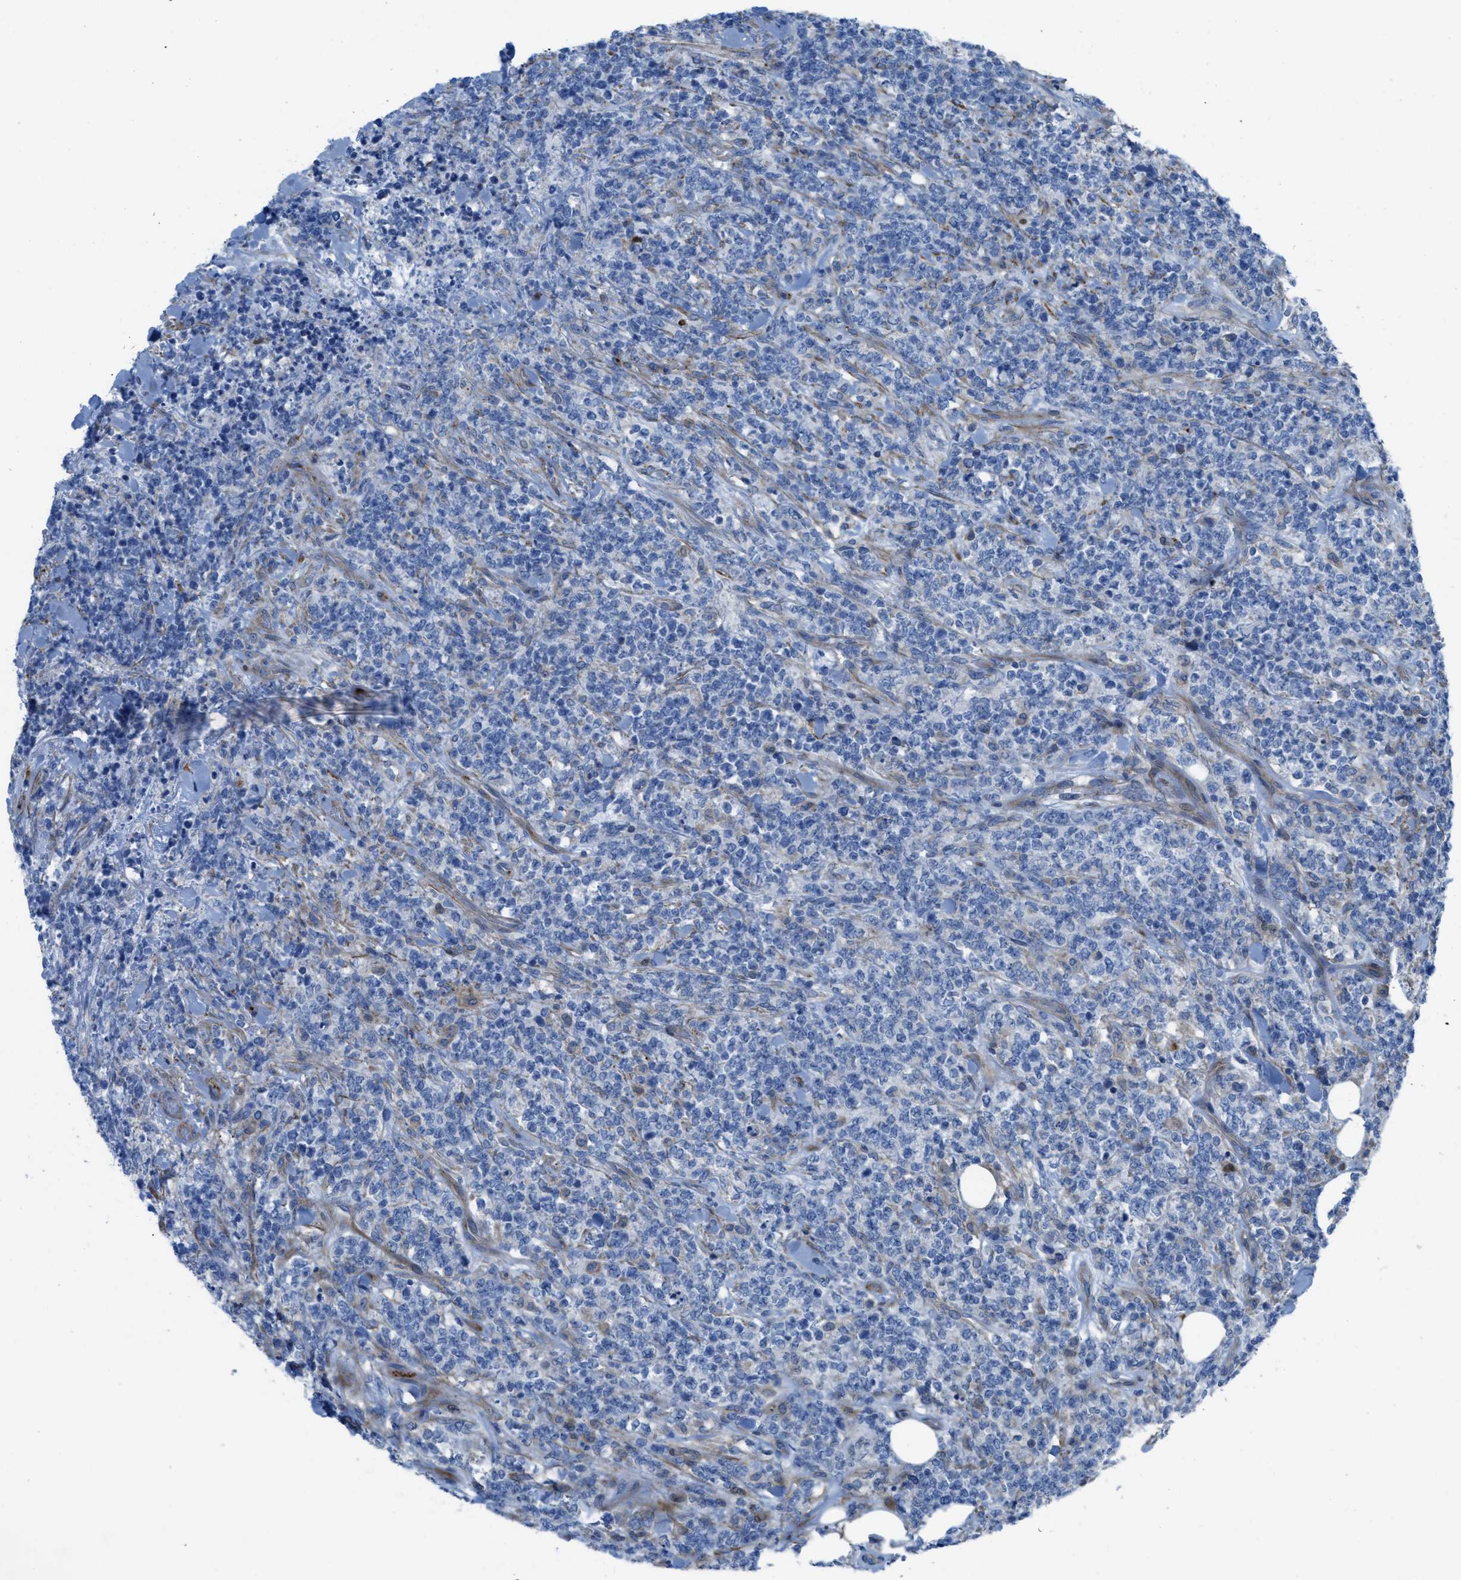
{"staining": {"intensity": "negative", "quantity": "none", "location": "none"}, "tissue": "lymphoma", "cell_type": "Tumor cells", "image_type": "cancer", "snomed": [{"axis": "morphology", "description": "Malignant lymphoma, non-Hodgkin's type, High grade"}, {"axis": "topography", "description": "Soft tissue"}], "caption": "DAB (3,3'-diaminobenzidine) immunohistochemical staining of high-grade malignant lymphoma, non-Hodgkin's type reveals no significant staining in tumor cells.", "gene": "KCNH7", "patient": {"sex": "male", "age": 18}}